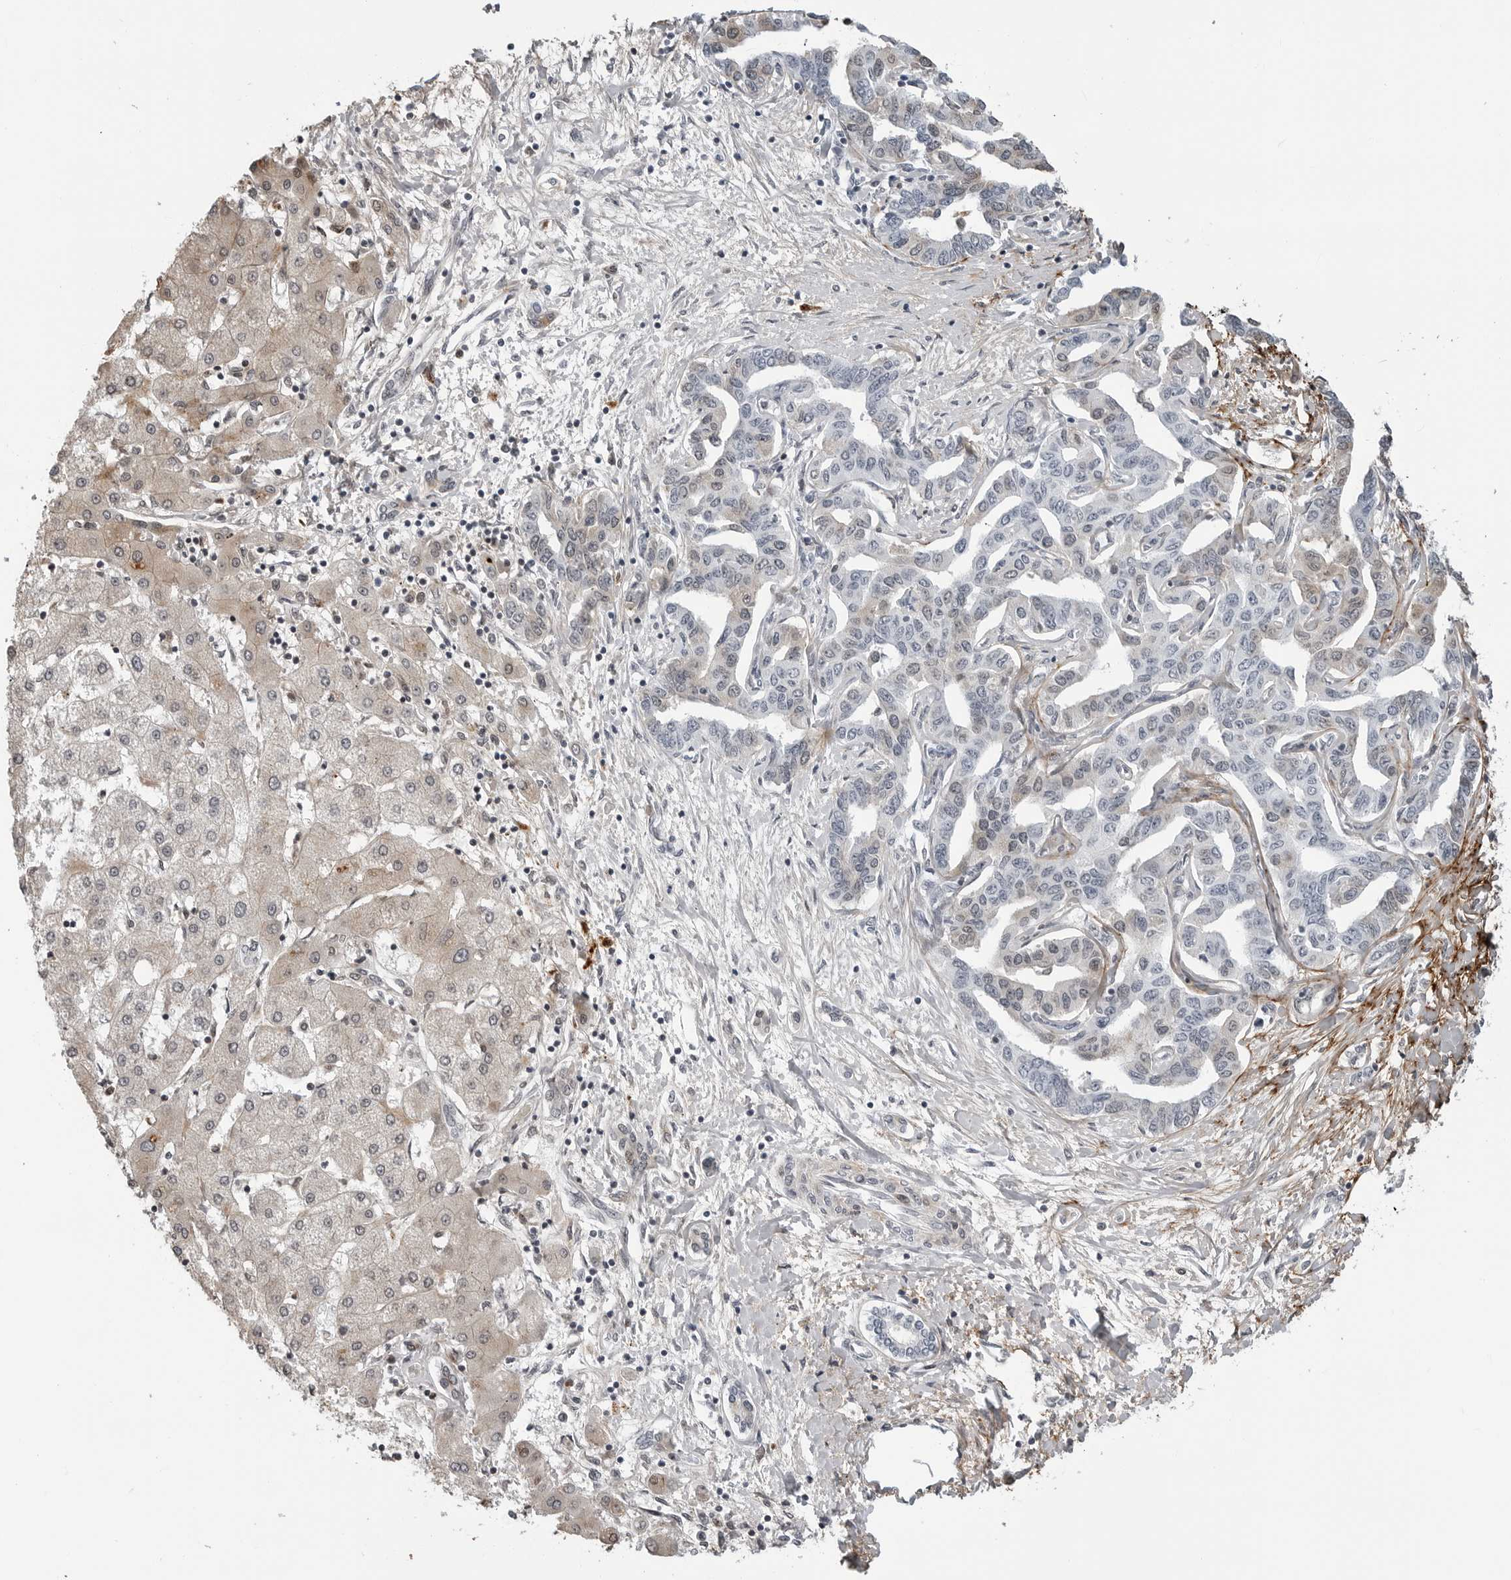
{"staining": {"intensity": "negative", "quantity": "none", "location": "none"}, "tissue": "liver cancer", "cell_type": "Tumor cells", "image_type": "cancer", "snomed": [{"axis": "morphology", "description": "Cholangiocarcinoma"}, {"axis": "topography", "description": "Liver"}], "caption": "Immunohistochemistry (IHC) image of neoplastic tissue: liver cancer stained with DAB exhibits no significant protein positivity in tumor cells.", "gene": "CXCR5", "patient": {"sex": "male", "age": 59}}